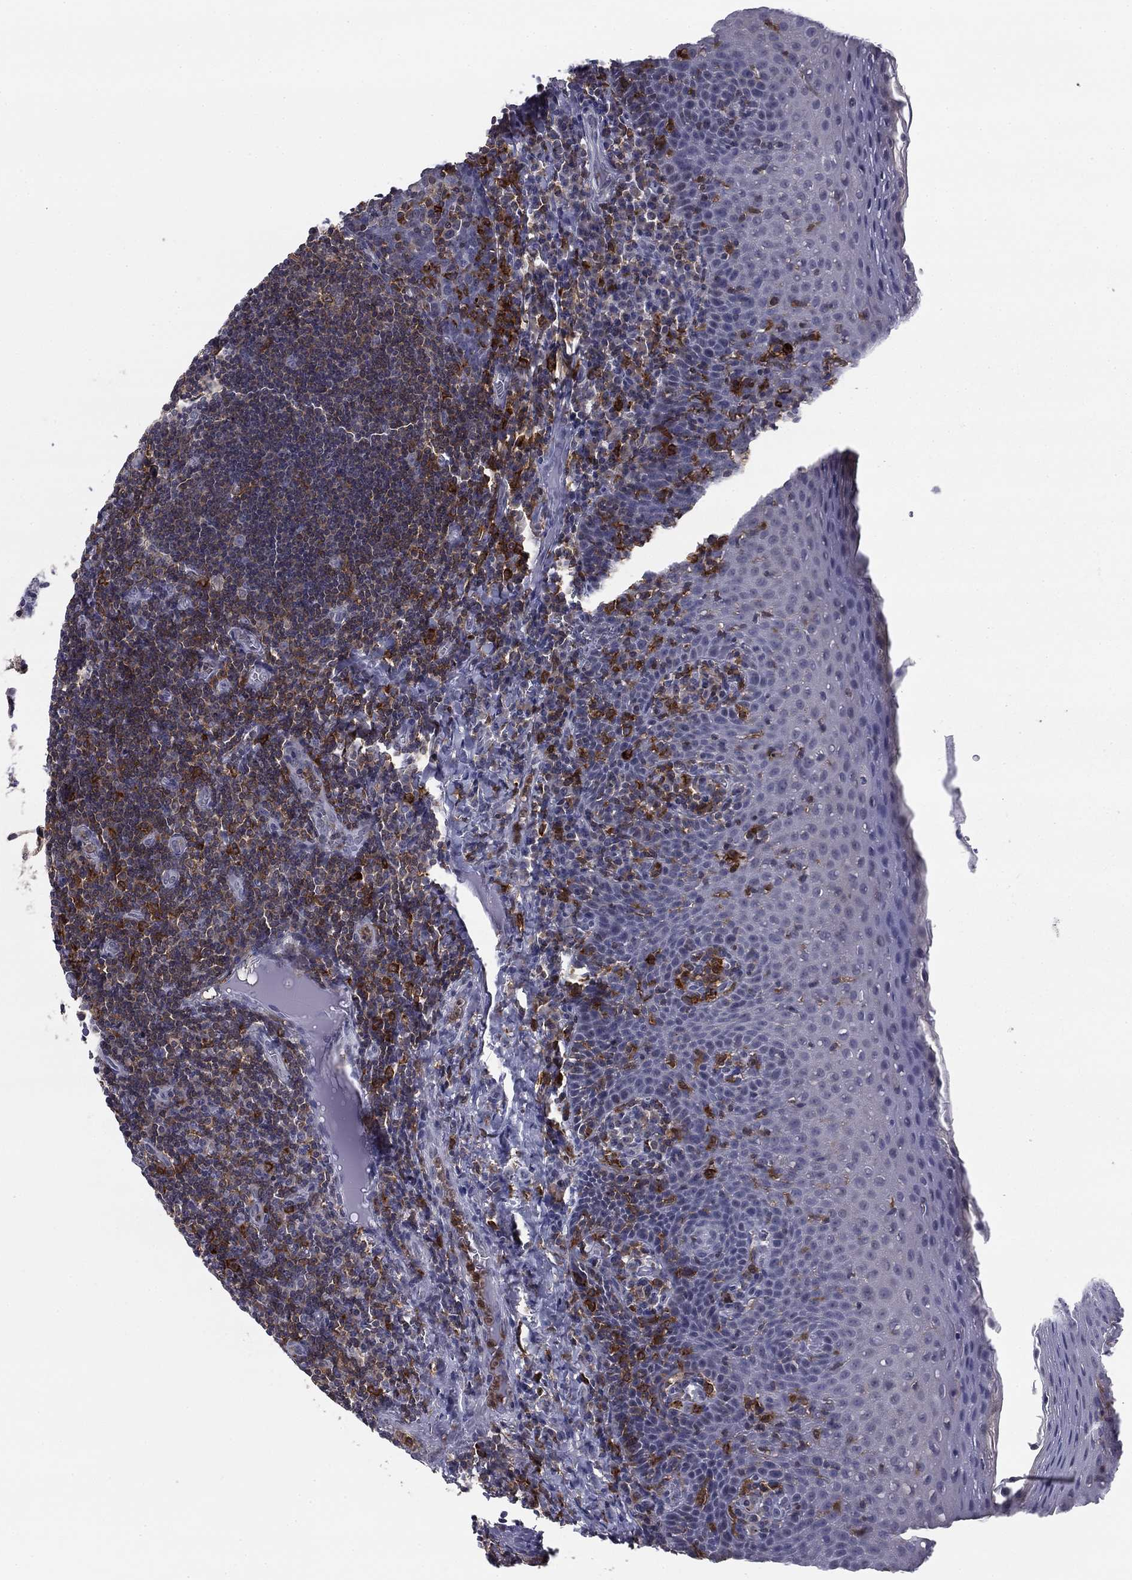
{"staining": {"intensity": "moderate", "quantity": "<25%", "location": "cytoplasmic/membranous"}, "tissue": "tonsil", "cell_type": "Germinal center cells", "image_type": "normal", "snomed": [{"axis": "morphology", "description": "Normal tissue, NOS"}, {"axis": "morphology", "description": "Inflammation, NOS"}, {"axis": "topography", "description": "Tonsil"}], "caption": "A brown stain labels moderate cytoplasmic/membranous positivity of a protein in germinal center cells of unremarkable human tonsil. (DAB (3,3'-diaminobenzidine) = brown stain, brightfield microscopy at high magnification).", "gene": "PLCB2", "patient": {"sex": "female", "age": 31}}